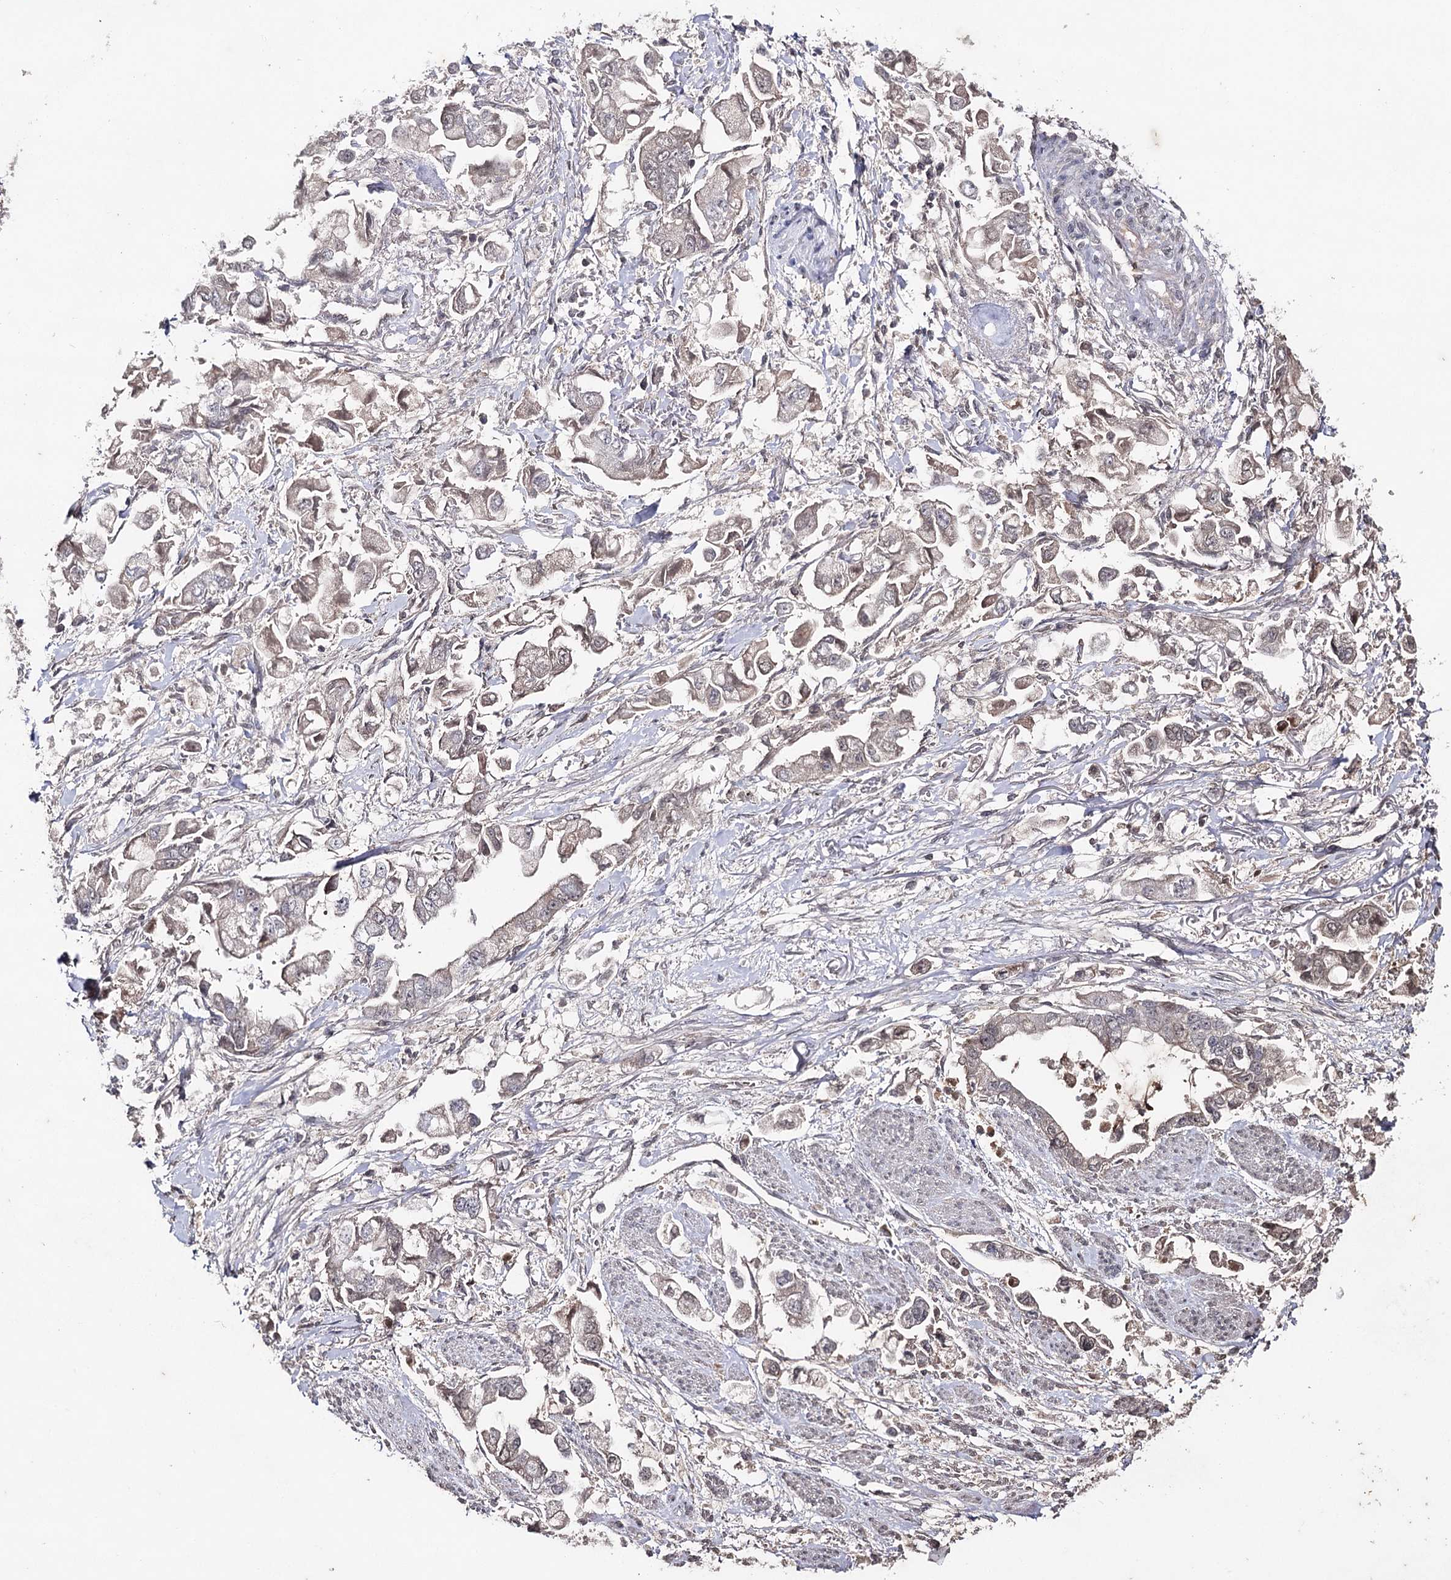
{"staining": {"intensity": "negative", "quantity": "none", "location": "none"}, "tissue": "stomach cancer", "cell_type": "Tumor cells", "image_type": "cancer", "snomed": [{"axis": "morphology", "description": "Adenocarcinoma, NOS"}, {"axis": "topography", "description": "Stomach"}], "caption": "The immunohistochemistry image has no significant staining in tumor cells of stomach cancer tissue. (DAB immunohistochemistry visualized using brightfield microscopy, high magnification).", "gene": "SYNGR3", "patient": {"sex": "male", "age": 62}}